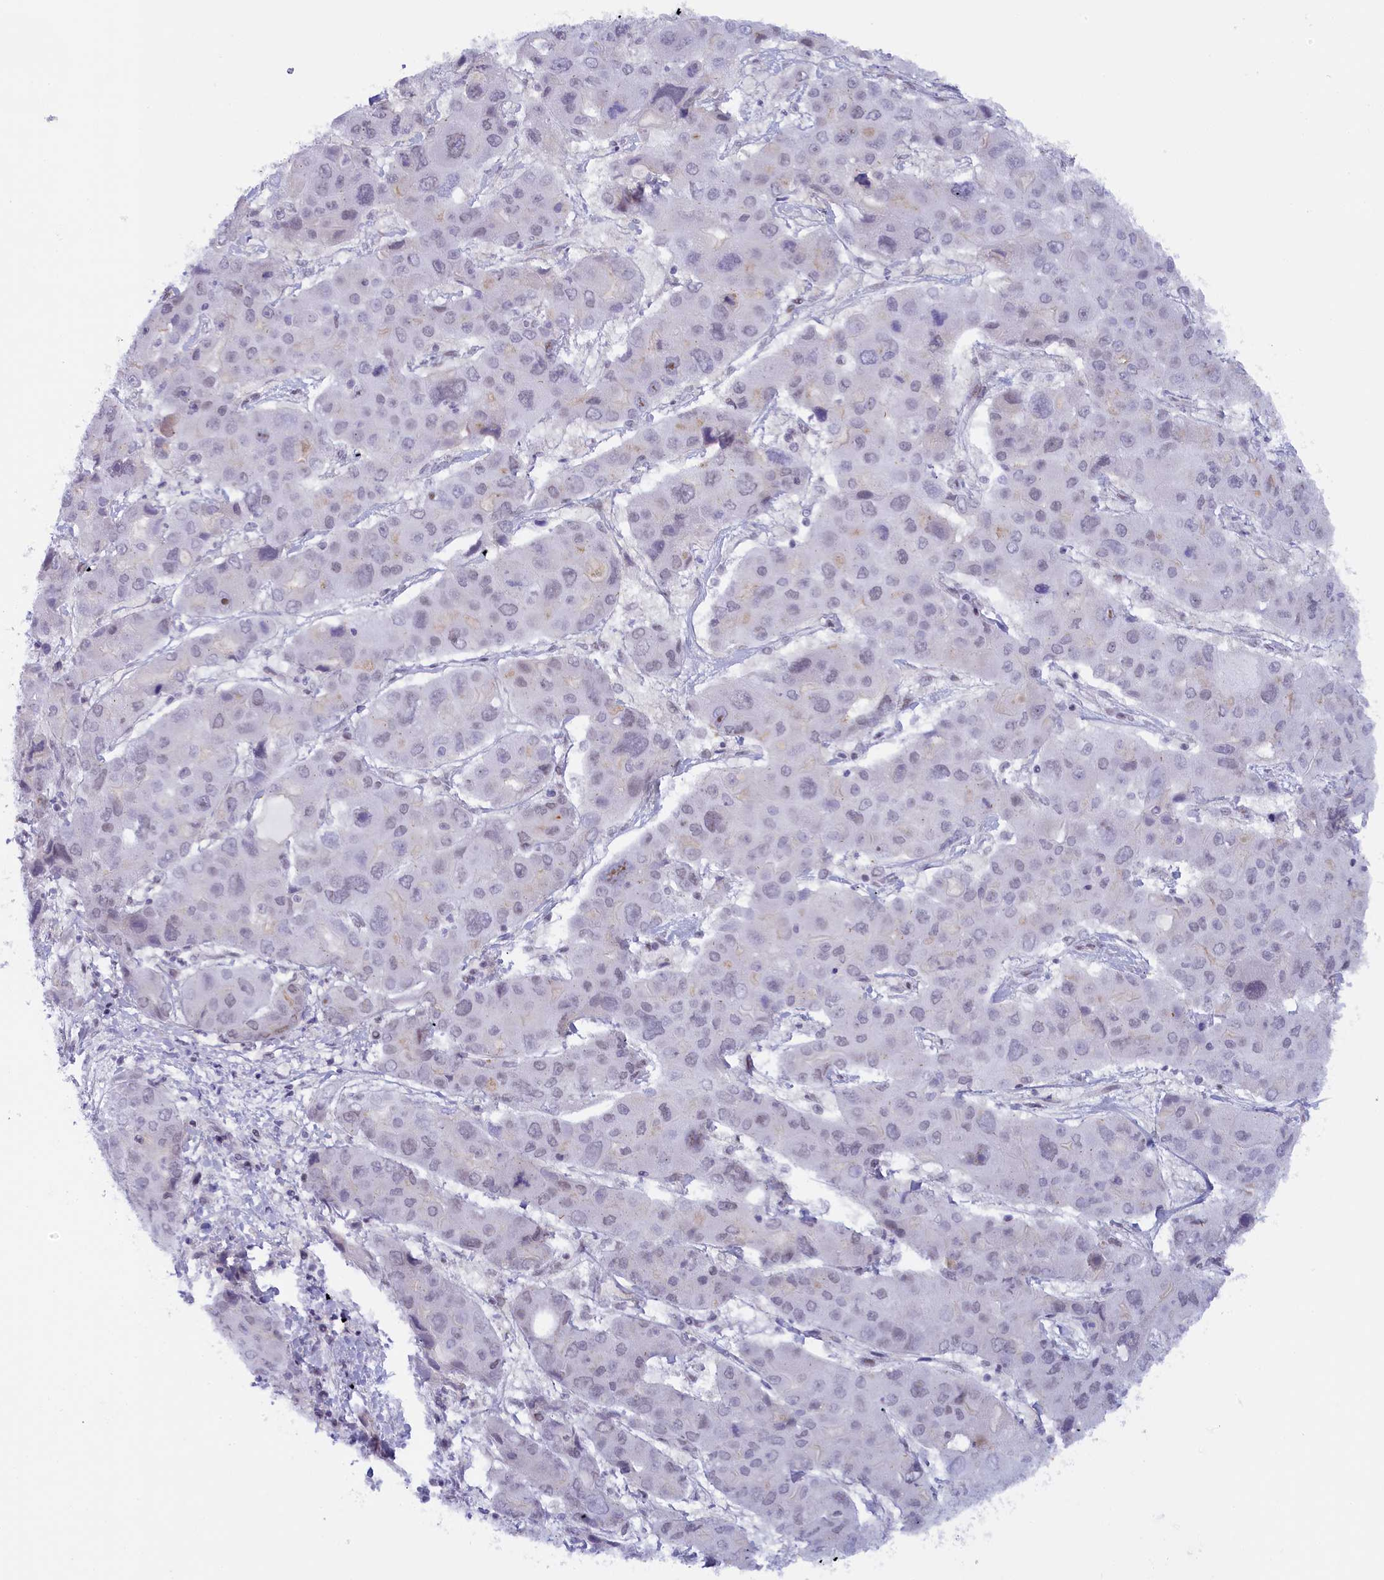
{"staining": {"intensity": "weak", "quantity": "<25%", "location": "nuclear"}, "tissue": "liver cancer", "cell_type": "Tumor cells", "image_type": "cancer", "snomed": [{"axis": "morphology", "description": "Cholangiocarcinoma"}, {"axis": "topography", "description": "Liver"}], "caption": "Immunohistochemistry (IHC) micrograph of neoplastic tissue: liver cancer stained with DAB (3,3'-diaminobenzidine) shows no significant protein expression in tumor cells.", "gene": "SEC31B", "patient": {"sex": "male", "age": 67}}